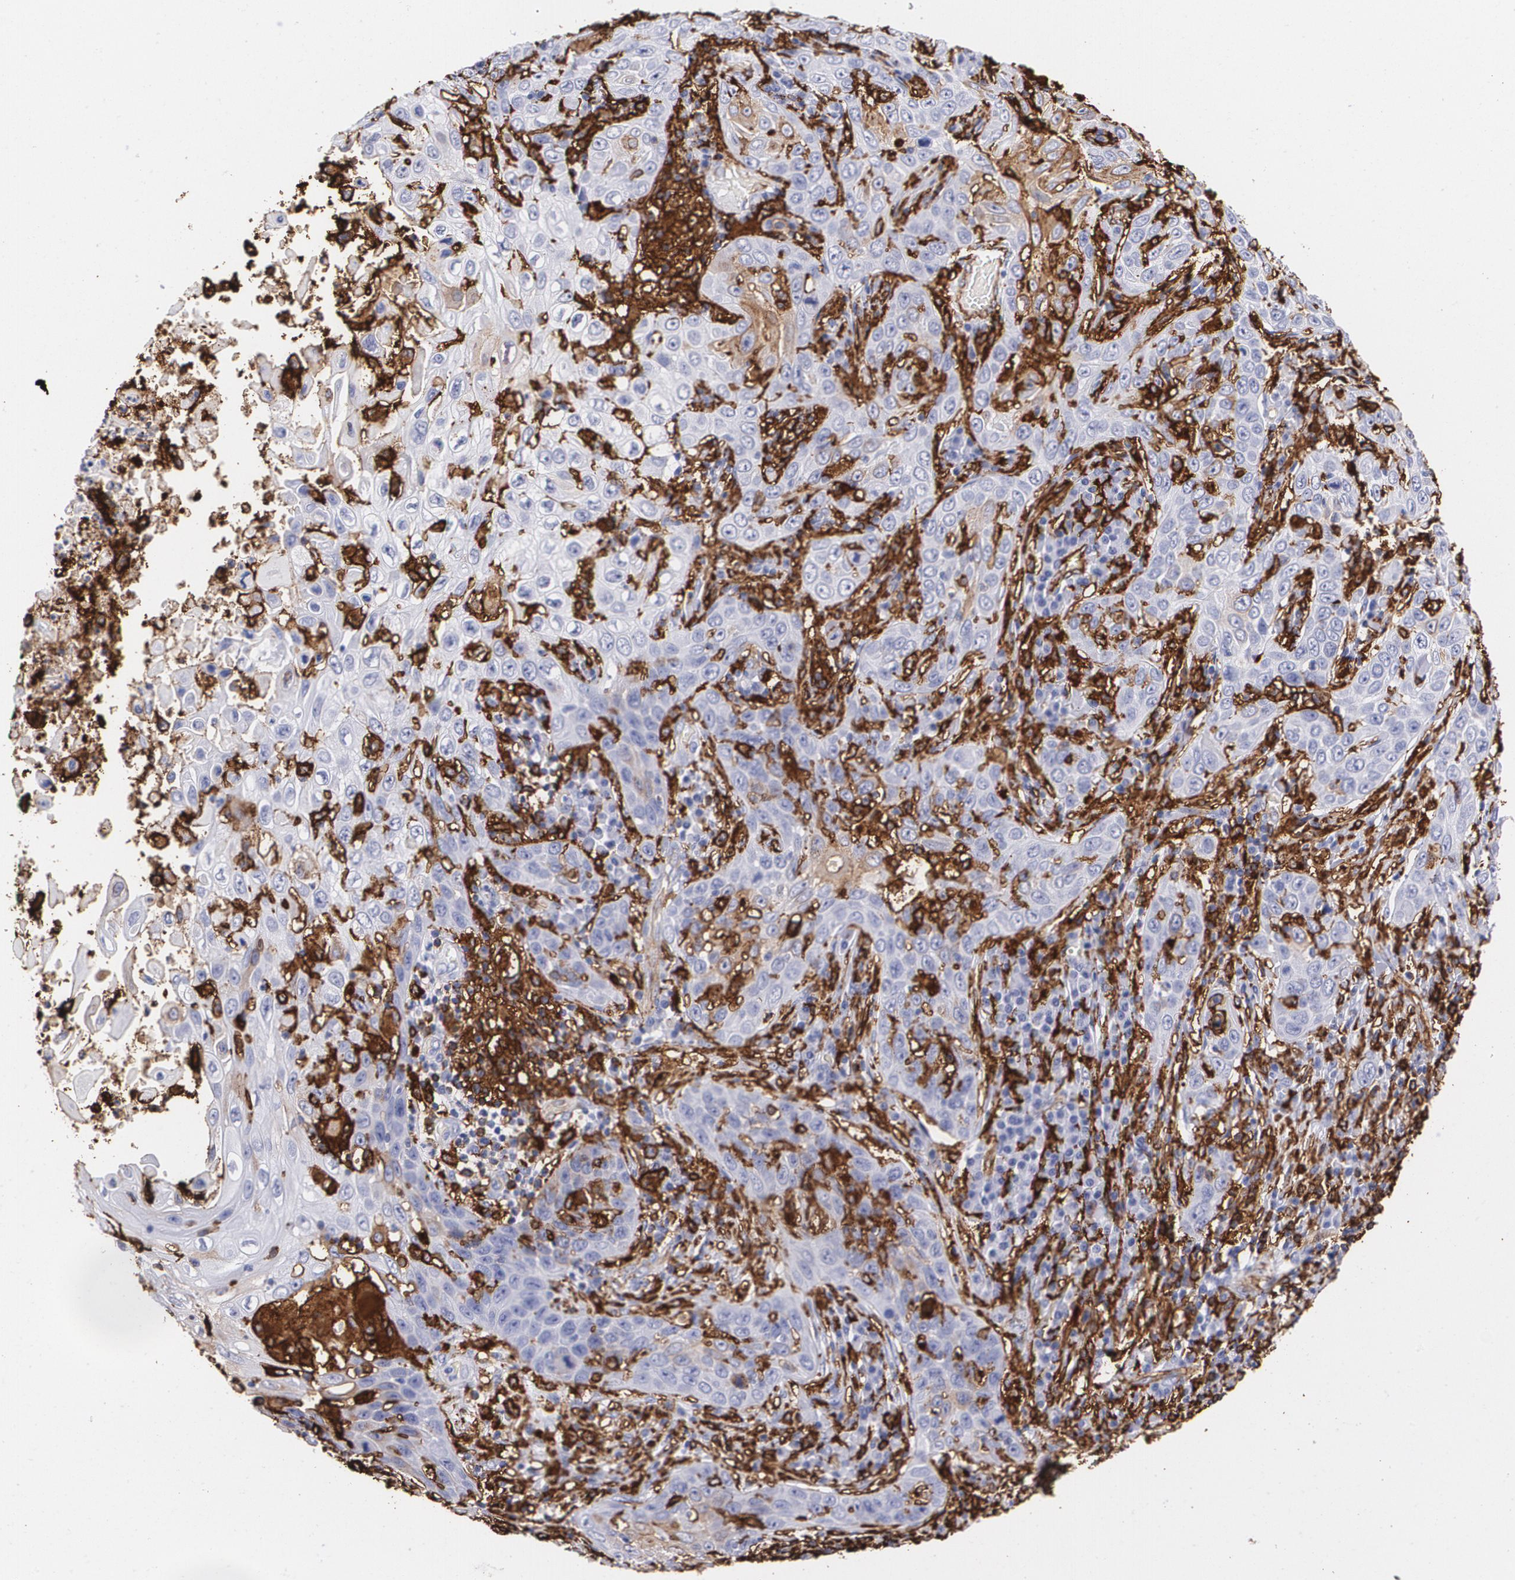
{"staining": {"intensity": "moderate", "quantity": "<25%", "location": "cytoplasmic/membranous"}, "tissue": "skin cancer", "cell_type": "Tumor cells", "image_type": "cancer", "snomed": [{"axis": "morphology", "description": "Squamous cell carcinoma, NOS"}, {"axis": "topography", "description": "Skin"}], "caption": "Tumor cells demonstrate moderate cytoplasmic/membranous positivity in approximately <25% of cells in skin squamous cell carcinoma.", "gene": "HLA-DRA", "patient": {"sex": "male", "age": 84}}